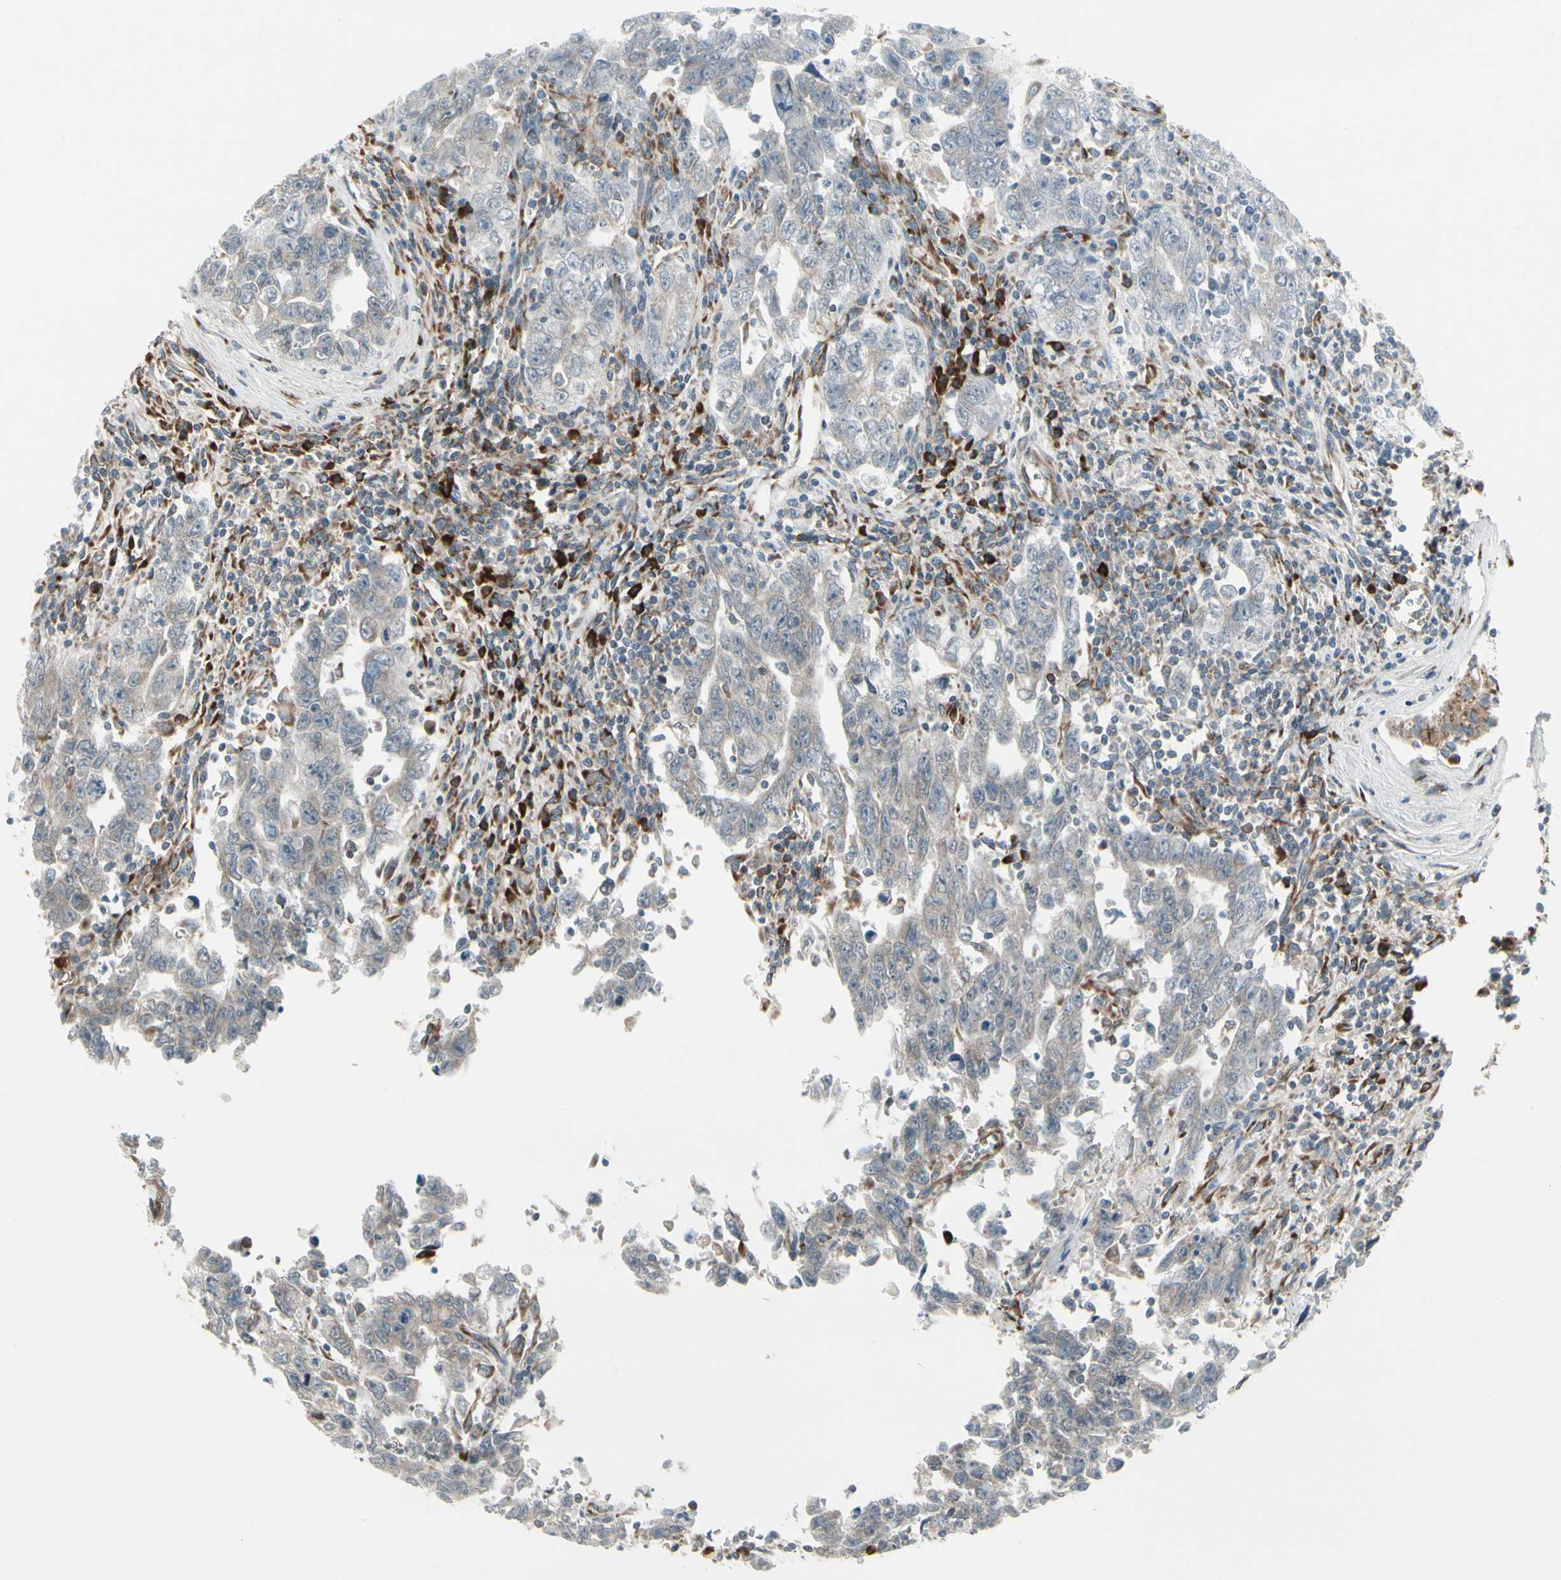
{"staining": {"intensity": "weak", "quantity": ">75%", "location": "cytoplasmic/membranous"}, "tissue": "testis cancer", "cell_type": "Tumor cells", "image_type": "cancer", "snomed": [{"axis": "morphology", "description": "Carcinoma, Embryonal, NOS"}, {"axis": "topography", "description": "Testis"}], "caption": "Testis cancer (embryonal carcinoma) stained with a protein marker exhibits weak staining in tumor cells.", "gene": "FNDC3A", "patient": {"sex": "male", "age": 28}}